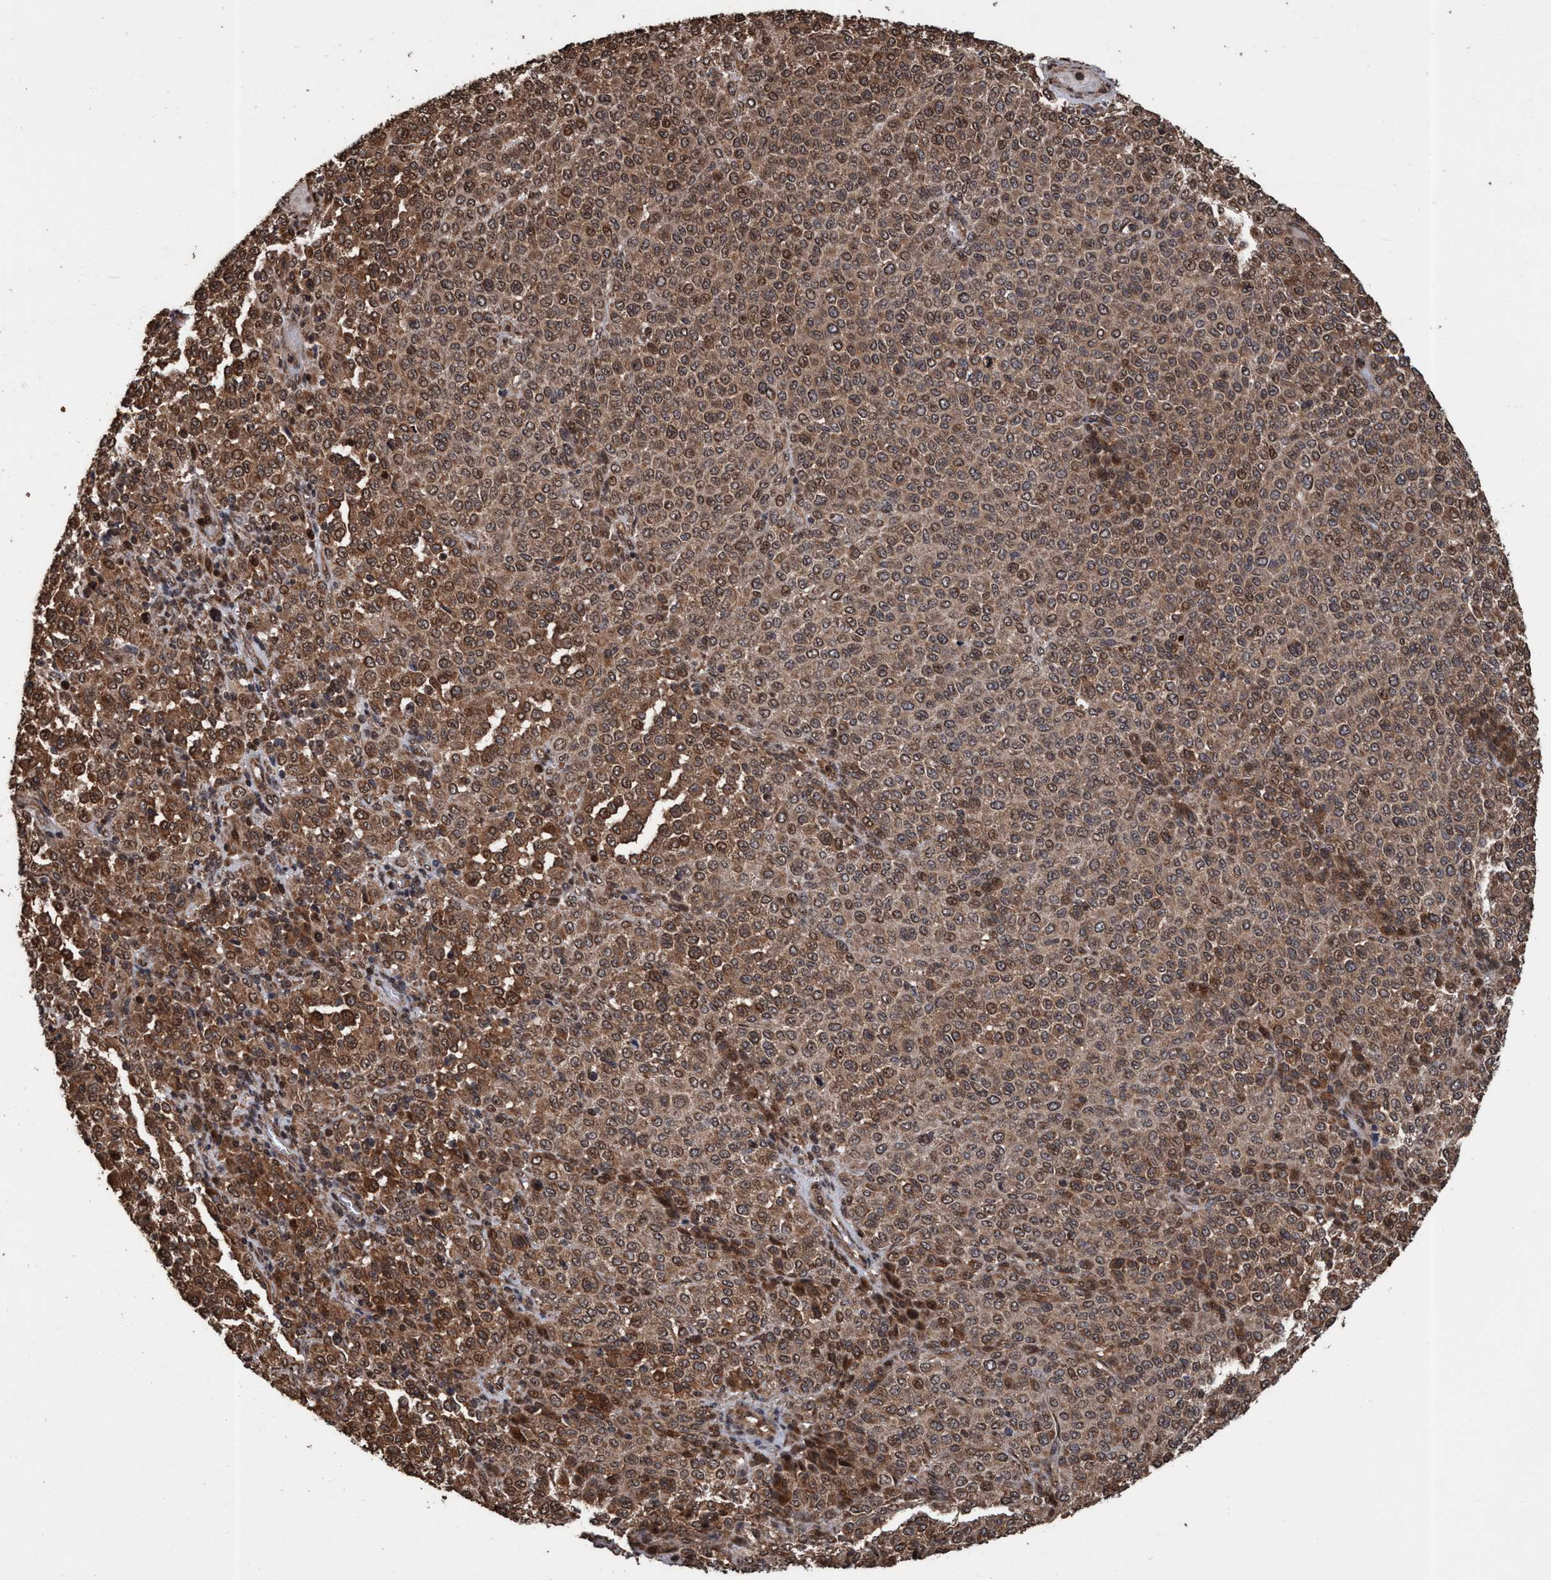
{"staining": {"intensity": "moderate", "quantity": ">75%", "location": "cytoplasmic/membranous,nuclear"}, "tissue": "melanoma", "cell_type": "Tumor cells", "image_type": "cancer", "snomed": [{"axis": "morphology", "description": "Malignant melanoma, Metastatic site"}, {"axis": "topography", "description": "Pancreas"}], "caption": "Immunohistochemistry (IHC) staining of melanoma, which shows medium levels of moderate cytoplasmic/membranous and nuclear staining in about >75% of tumor cells indicating moderate cytoplasmic/membranous and nuclear protein expression. The staining was performed using DAB (3,3'-diaminobenzidine) (brown) for protein detection and nuclei were counterstained in hematoxylin (blue).", "gene": "TRPC7", "patient": {"sex": "female", "age": 30}}